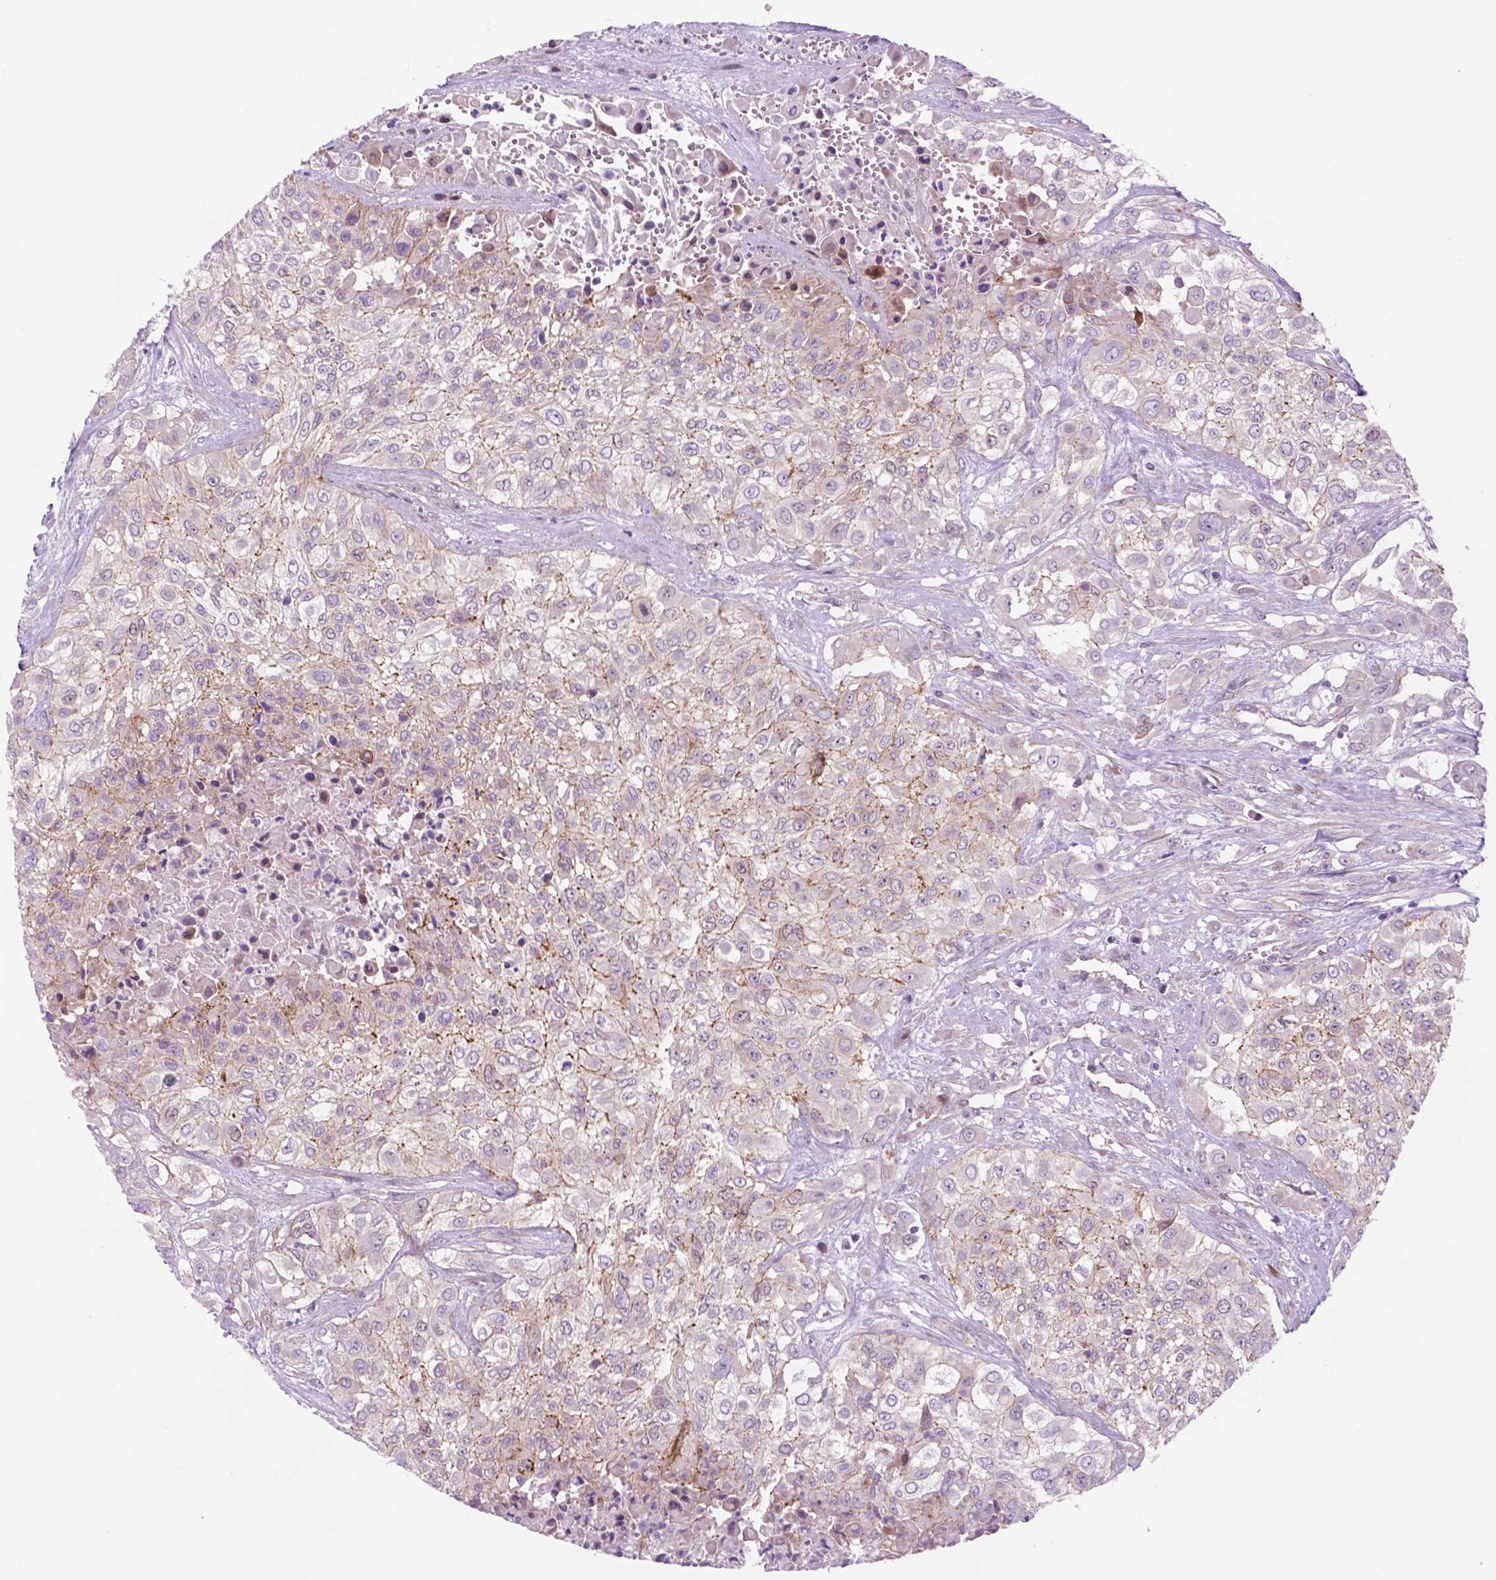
{"staining": {"intensity": "weak", "quantity": "<25%", "location": "cytoplasmic/membranous"}, "tissue": "urothelial cancer", "cell_type": "Tumor cells", "image_type": "cancer", "snomed": [{"axis": "morphology", "description": "Urothelial carcinoma, High grade"}, {"axis": "topography", "description": "Urinary bladder"}], "caption": "Immunohistochemistry (IHC) histopathology image of human urothelial cancer stained for a protein (brown), which shows no positivity in tumor cells.", "gene": "RND3", "patient": {"sex": "male", "age": 57}}